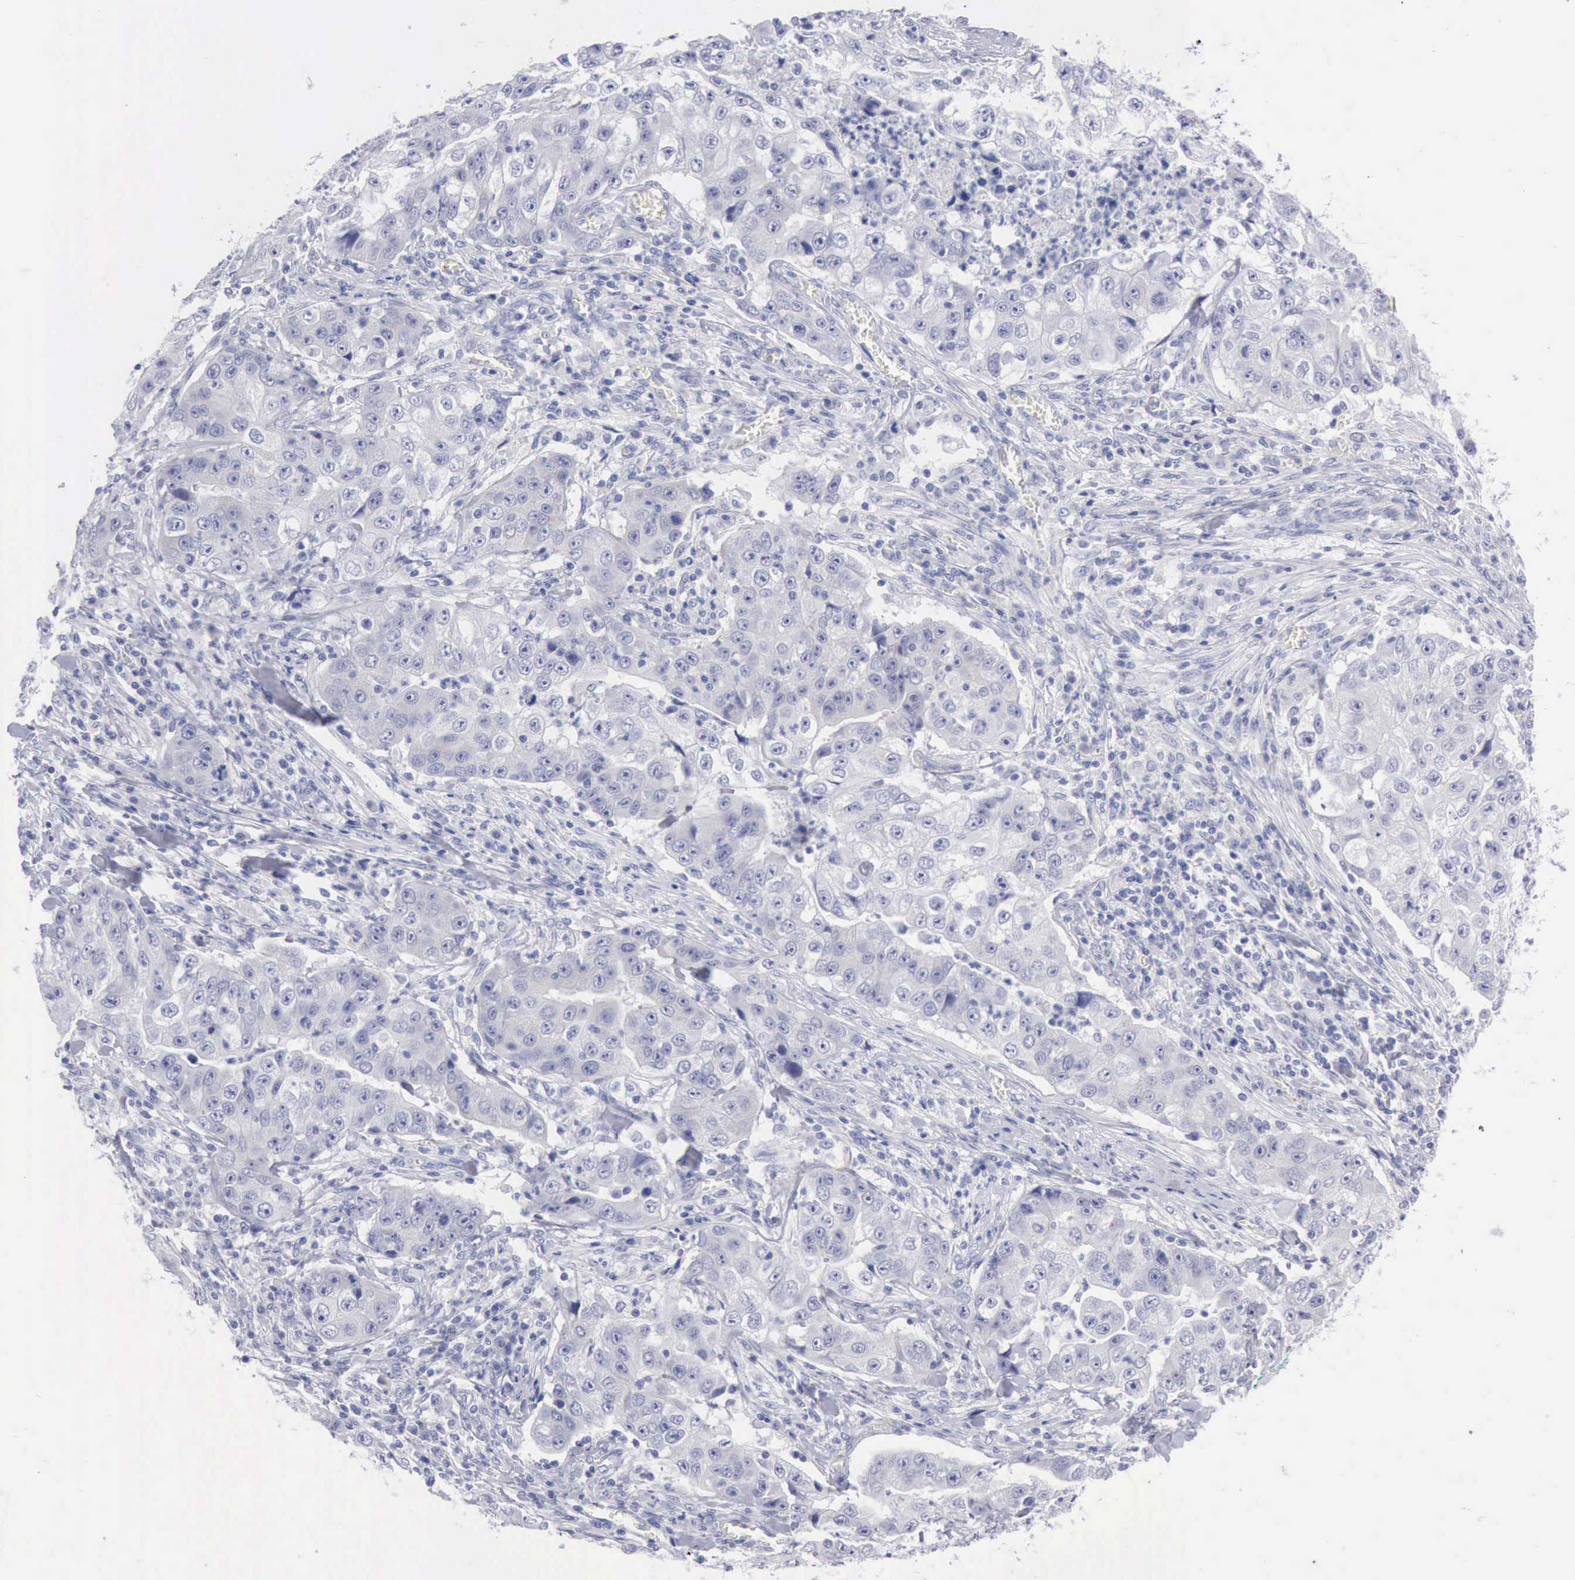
{"staining": {"intensity": "negative", "quantity": "none", "location": "none"}, "tissue": "lung cancer", "cell_type": "Tumor cells", "image_type": "cancer", "snomed": [{"axis": "morphology", "description": "Squamous cell carcinoma, NOS"}, {"axis": "topography", "description": "Lung"}], "caption": "Squamous cell carcinoma (lung) stained for a protein using IHC demonstrates no positivity tumor cells.", "gene": "ANGEL1", "patient": {"sex": "male", "age": 64}}